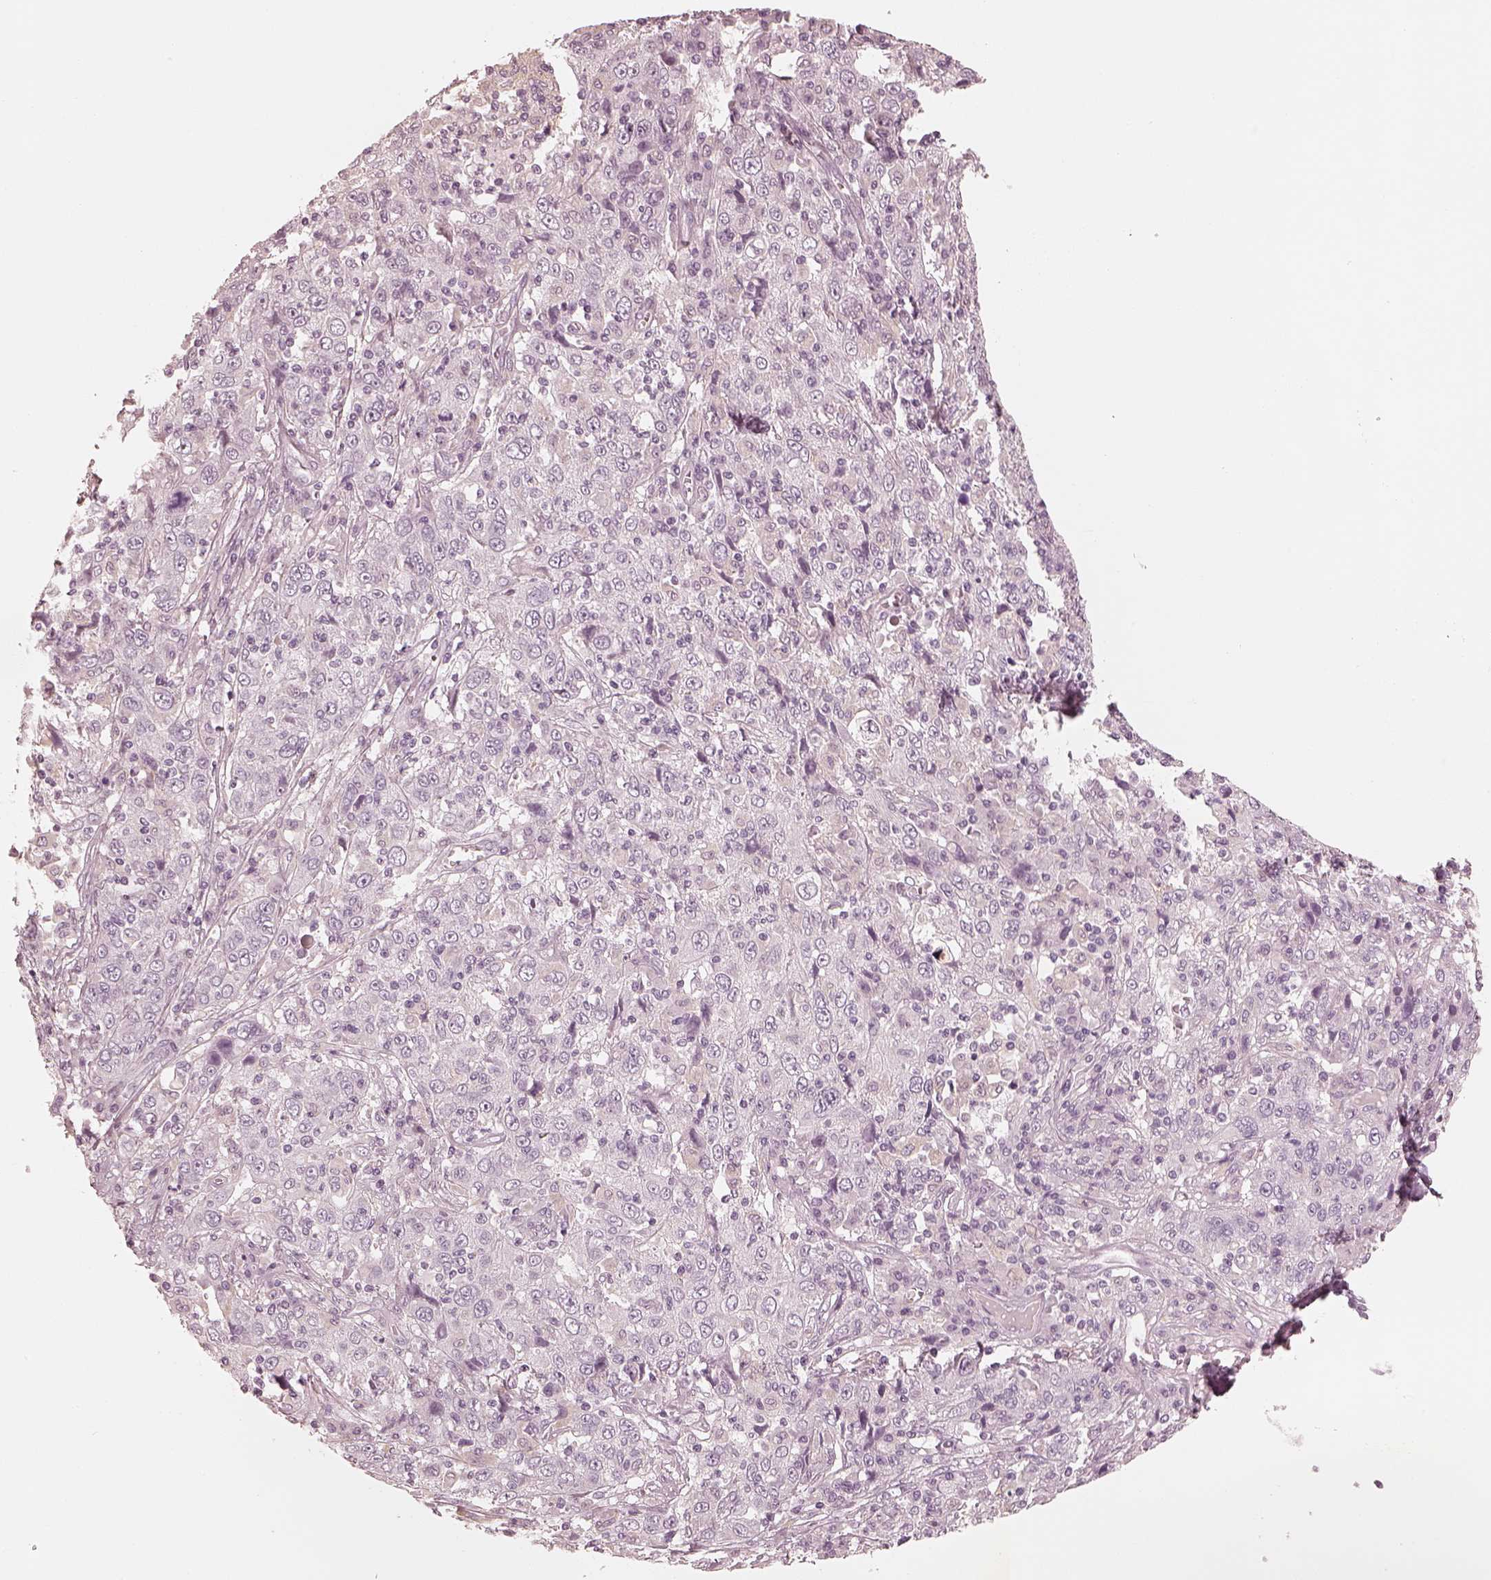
{"staining": {"intensity": "negative", "quantity": "none", "location": "none"}, "tissue": "cervical cancer", "cell_type": "Tumor cells", "image_type": "cancer", "snomed": [{"axis": "morphology", "description": "Squamous cell carcinoma, NOS"}, {"axis": "topography", "description": "Cervix"}], "caption": "Tumor cells are negative for brown protein staining in cervical cancer (squamous cell carcinoma).", "gene": "CALR3", "patient": {"sex": "female", "age": 46}}